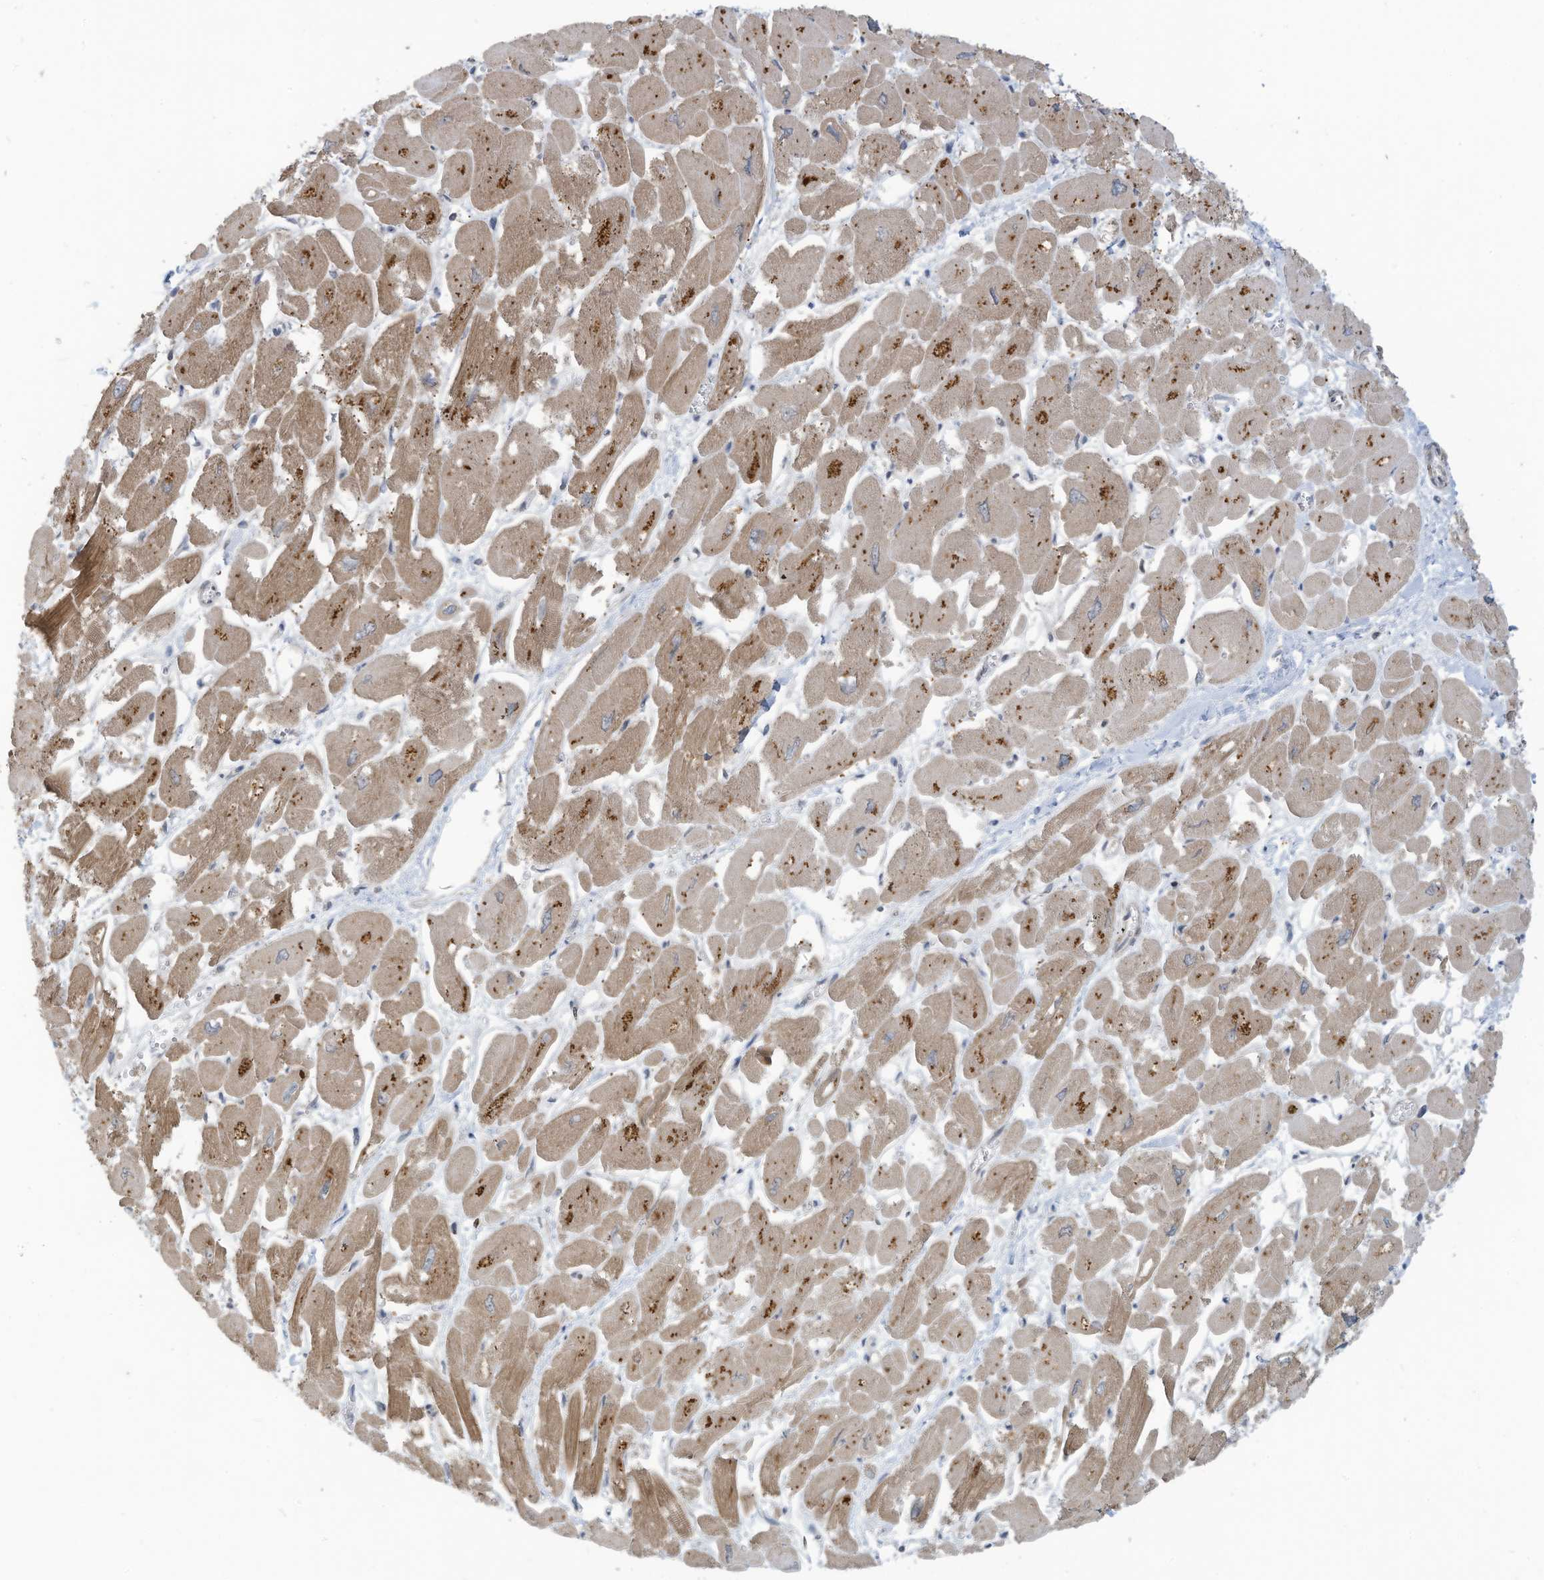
{"staining": {"intensity": "moderate", "quantity": ">75%", "location": "cytoplasmic/membranous"}, "tissue": "heart muscle", "cell_type": "Cardiomyocytes", "image_type": "normal", "snomed": [{"axis": "morphology", "description": "Normal tissue, NOS"}, {"axis": "topography", "description": "Heart"}], "caption": "About >75% of cardiomyocytes in benign human heart muscle show moderate cytoplasmic/membranous protein positivity as visualized by brown immunohistochemical staining.", "gene": "SCGB1D2", "patient": {"sex": "male", "age": 54}}